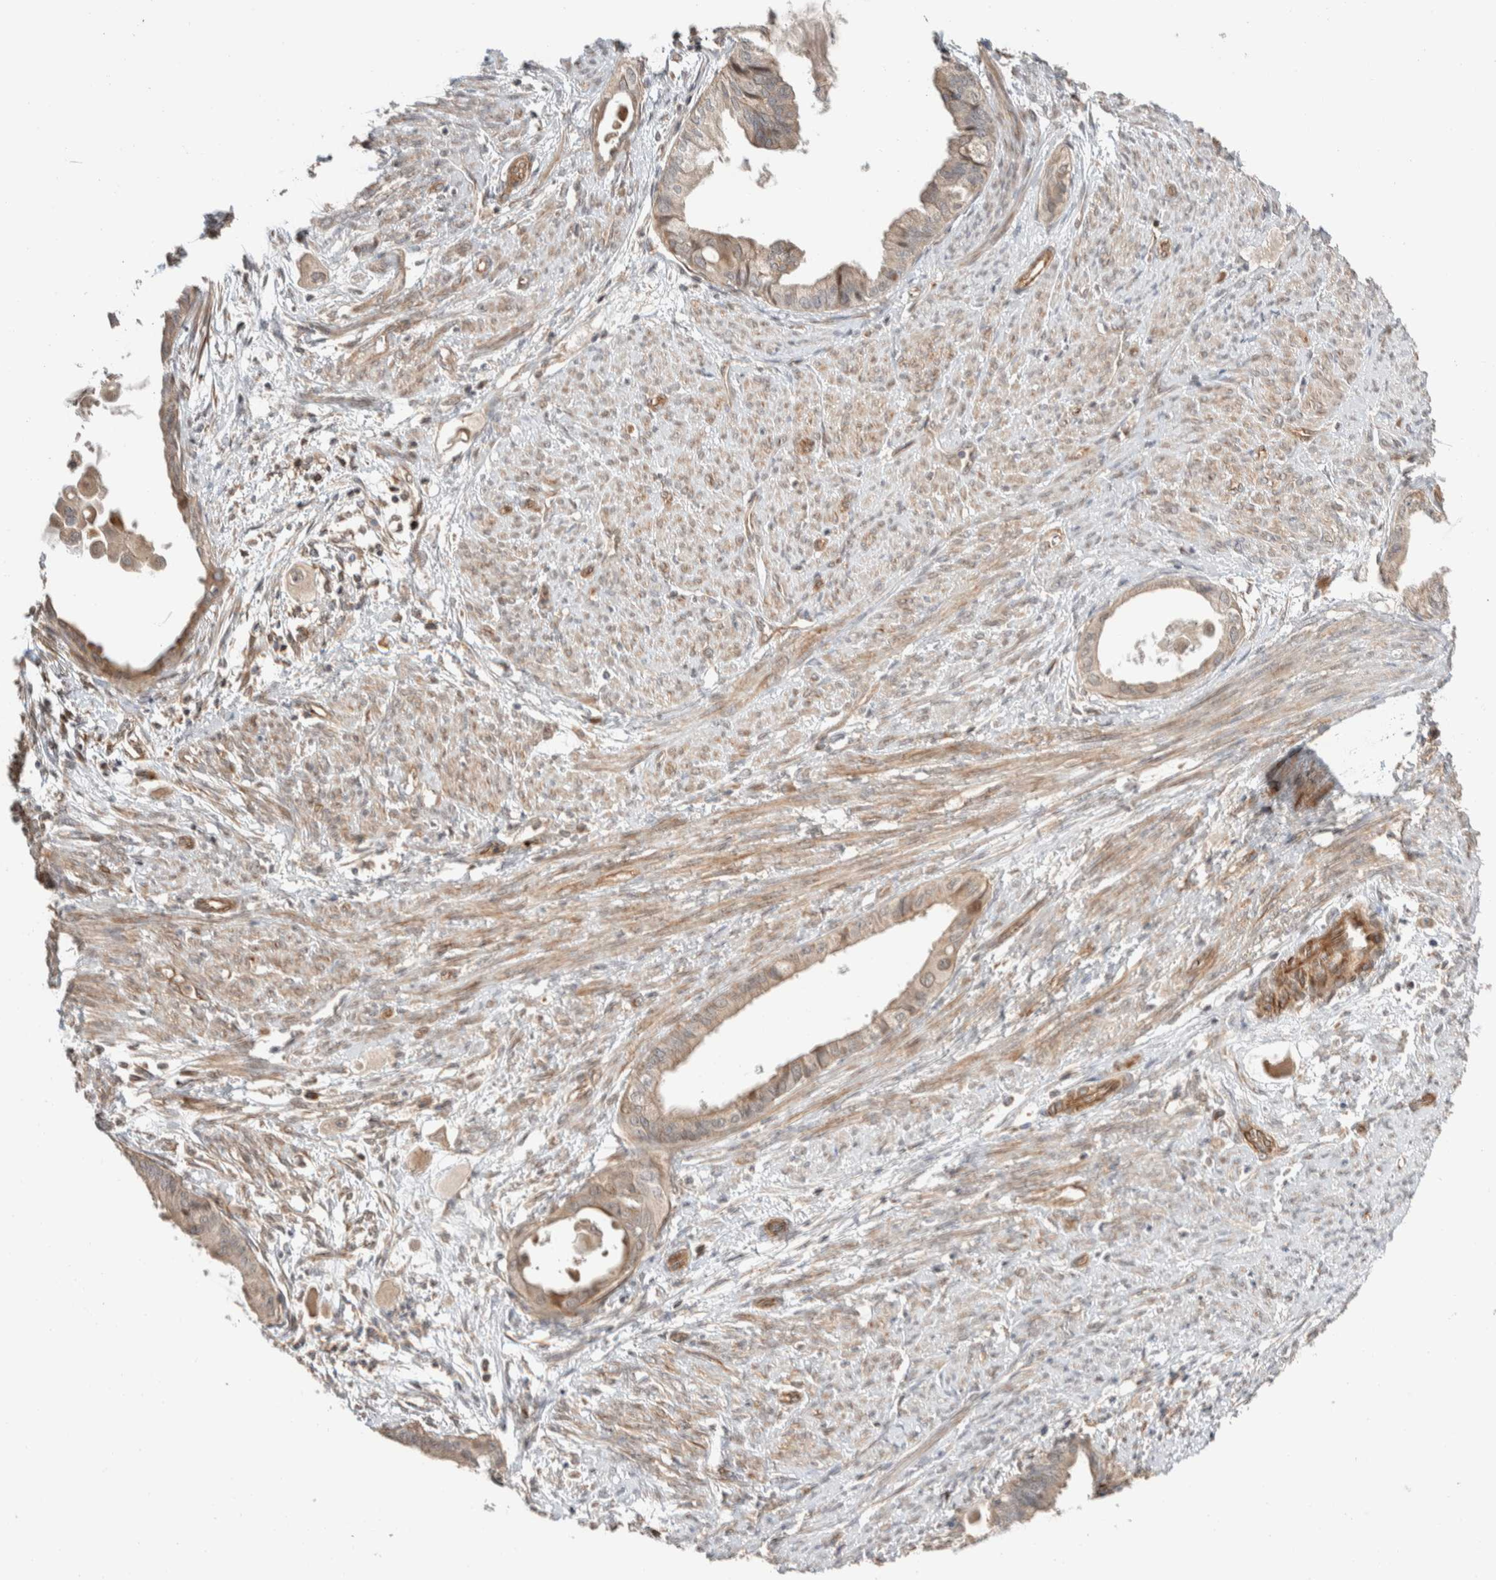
{"staining": {"intensity": "weak", "quantity": ">75%", "location": "cytoplasmic/membranous"}, "tissue": "cervical cancer", "cell_type": "Tumor cells", "image_type": "cancer", "snomed": [{"axis": "morphology", "description": "Normal tissue, NOS"}, {"axis": "morphology", "description": "Adenocarcinoma, NOS"}, {"axis": "topography", "description": "Cervix"}, {"axis": "topography", "description": "Endometrium"}], "caption": "A brown stain shows weak cytoplasmic/membranous expression of a protein in cervical adenocarcinoma tumor cells.", "gene": "ERC1", "patient": {"sex": "female", "age": 86}}